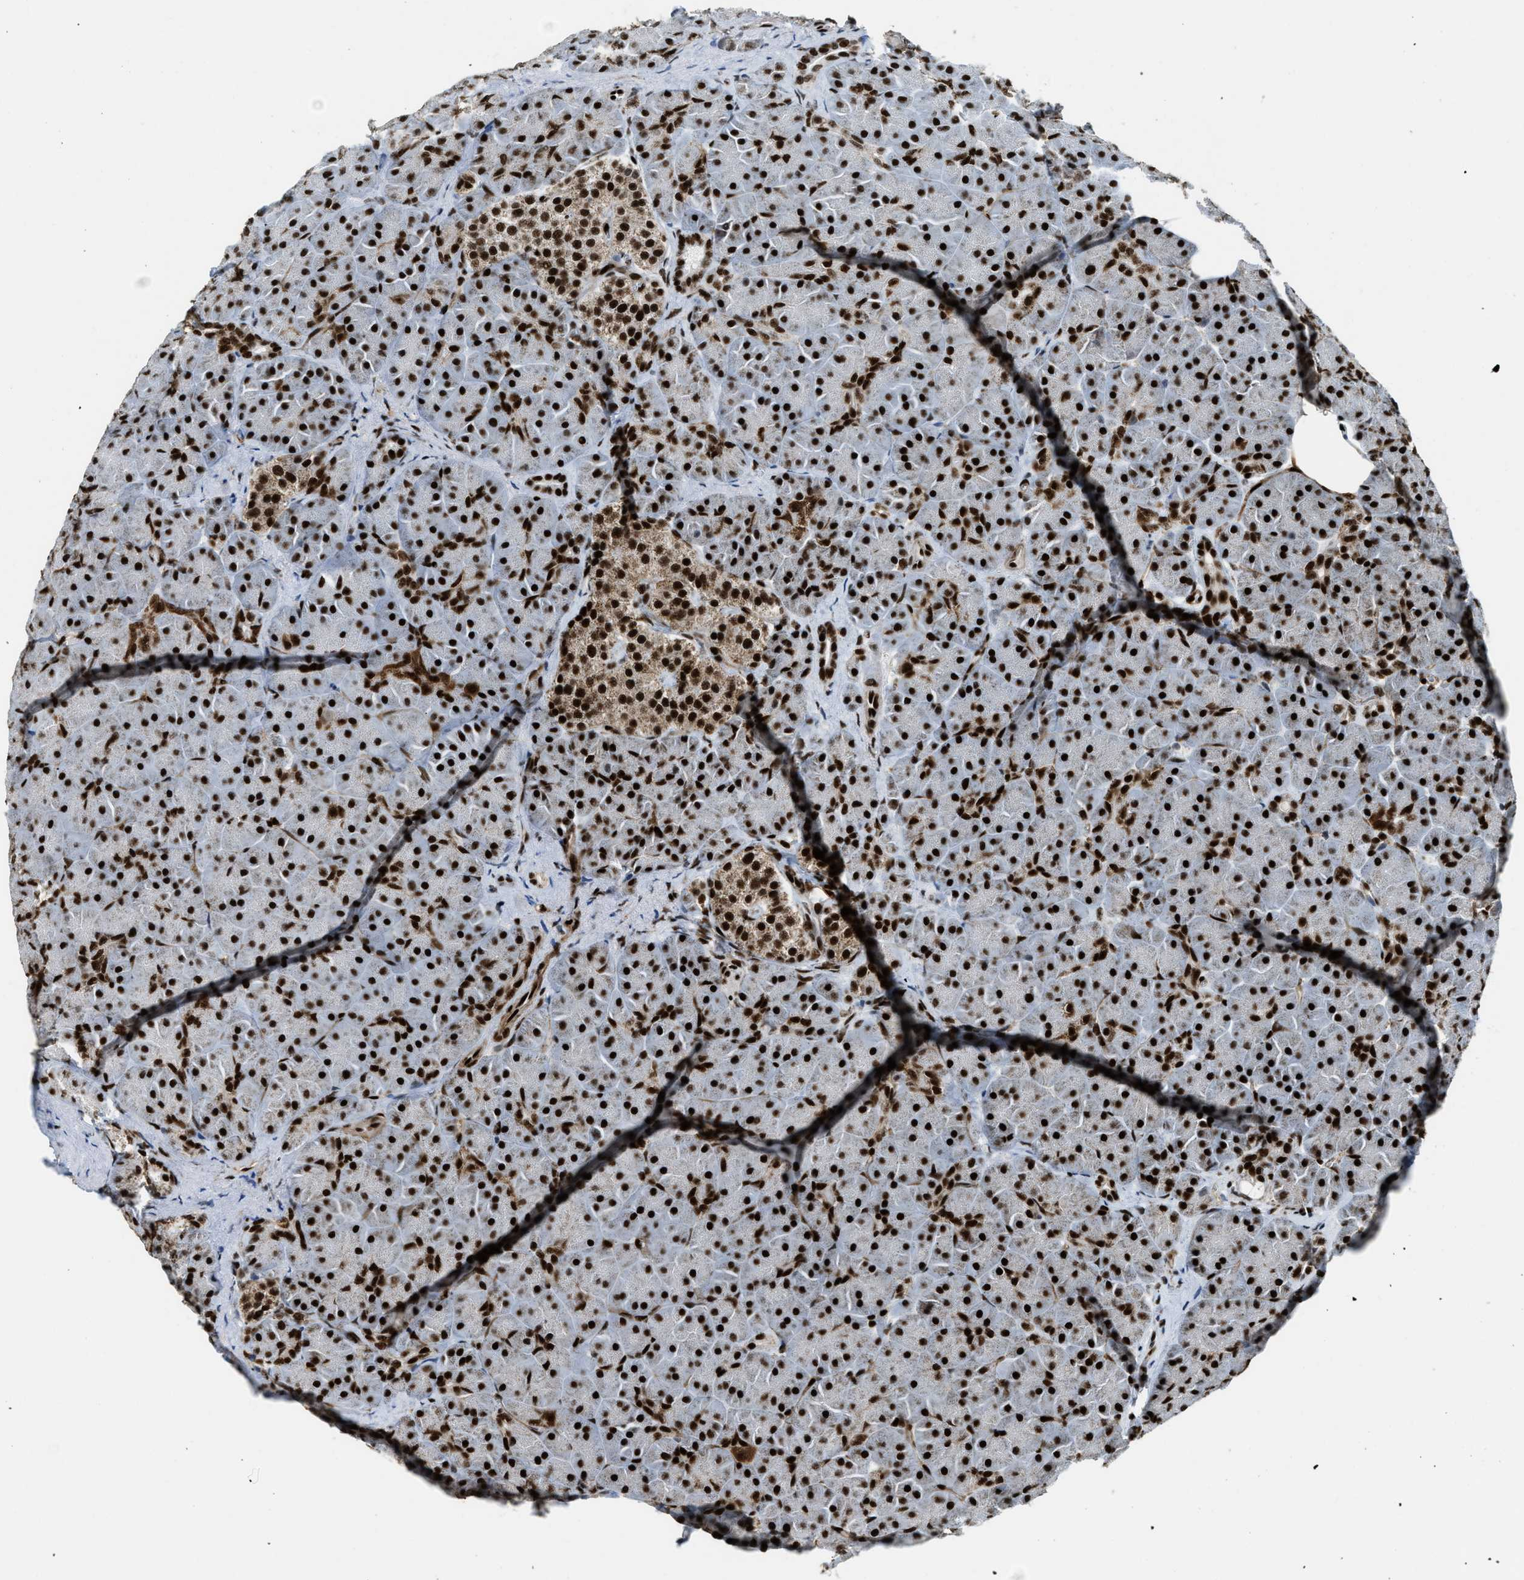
{"staining": {"intensity": "strong", "quantity": ">75%", "location": "nuclear"}, "tissue": "pancreas", "cell_type": "Exocrine glandular cells", "image_type": "normal", "snomed": [{"axis": "morphology", "description": "Normal tissue, NOS"}, {"axis": "topography", "description": "Pancreas"}], "caption": "Strong nuclear positivity for a protein is seen in about >75% of exocrine glandular cells of normal pancreas using IHC.", "gene": "GABPB1", "patient": {"sex": "male", "age": 66}}